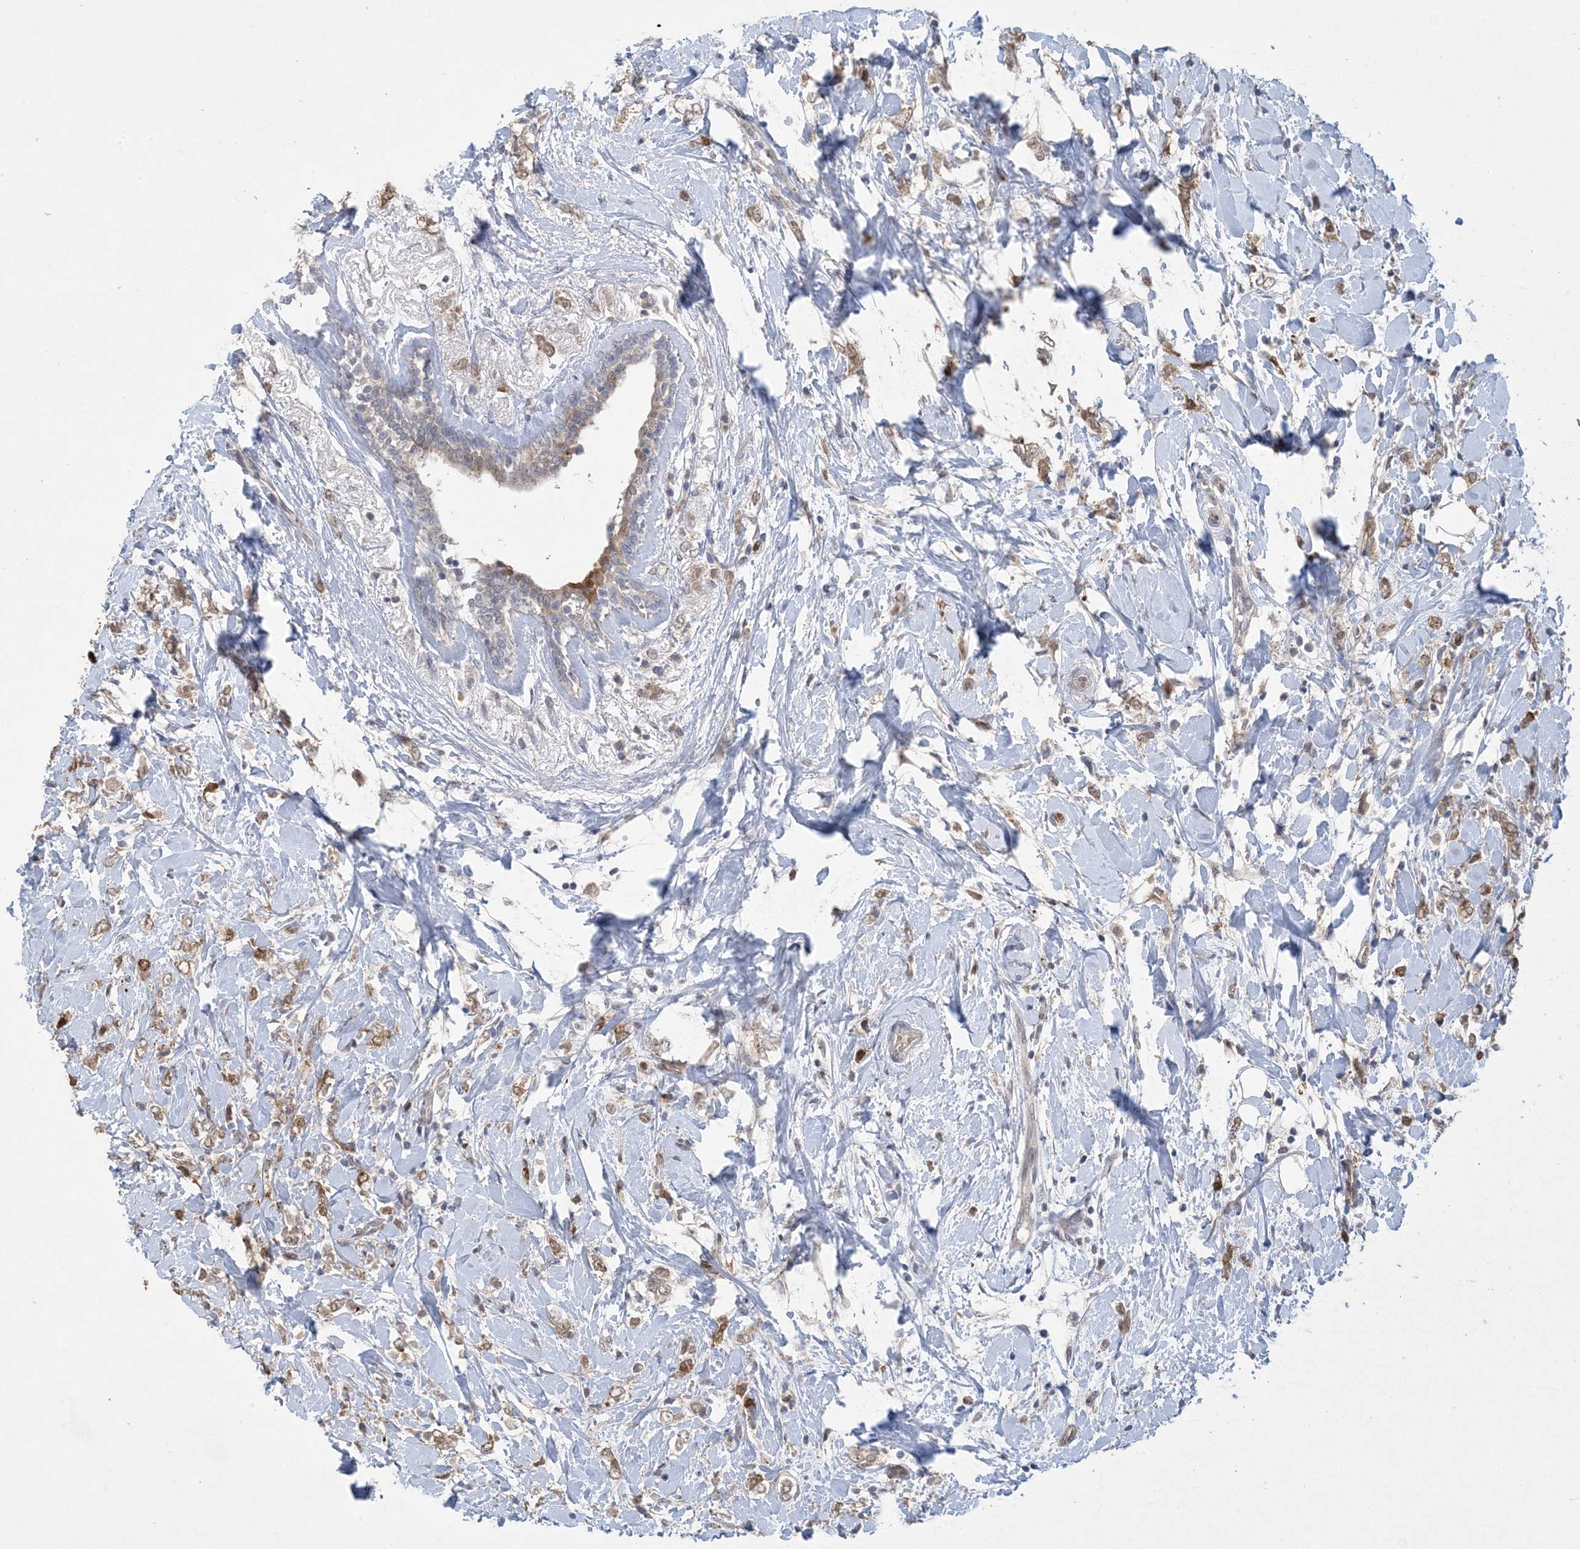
{"staining": {"intensity": "weak", "quantity": ">75%", "location": "cytoplasmic/membranous,nuclear"}, "tissue": "breast cancer", "cell_type": "Tumor cells", "image_type": "cancer", "snomed": [{"axis": "morphology", "description": "Normal tissue, NOS"}, {"axis": "morphology", "description": "Lobular carcinoma"}, {"axis": "topography", "description": "Breast"}], "caption": "Lobular carcinoma (breast) stained with a brown dye displays weak cytoplasmic/membranous and nuclear positive staining in about >75% of tumor cells.", "gene": "HMGCS1", "patient": {"sex": "female", "age": 47}}